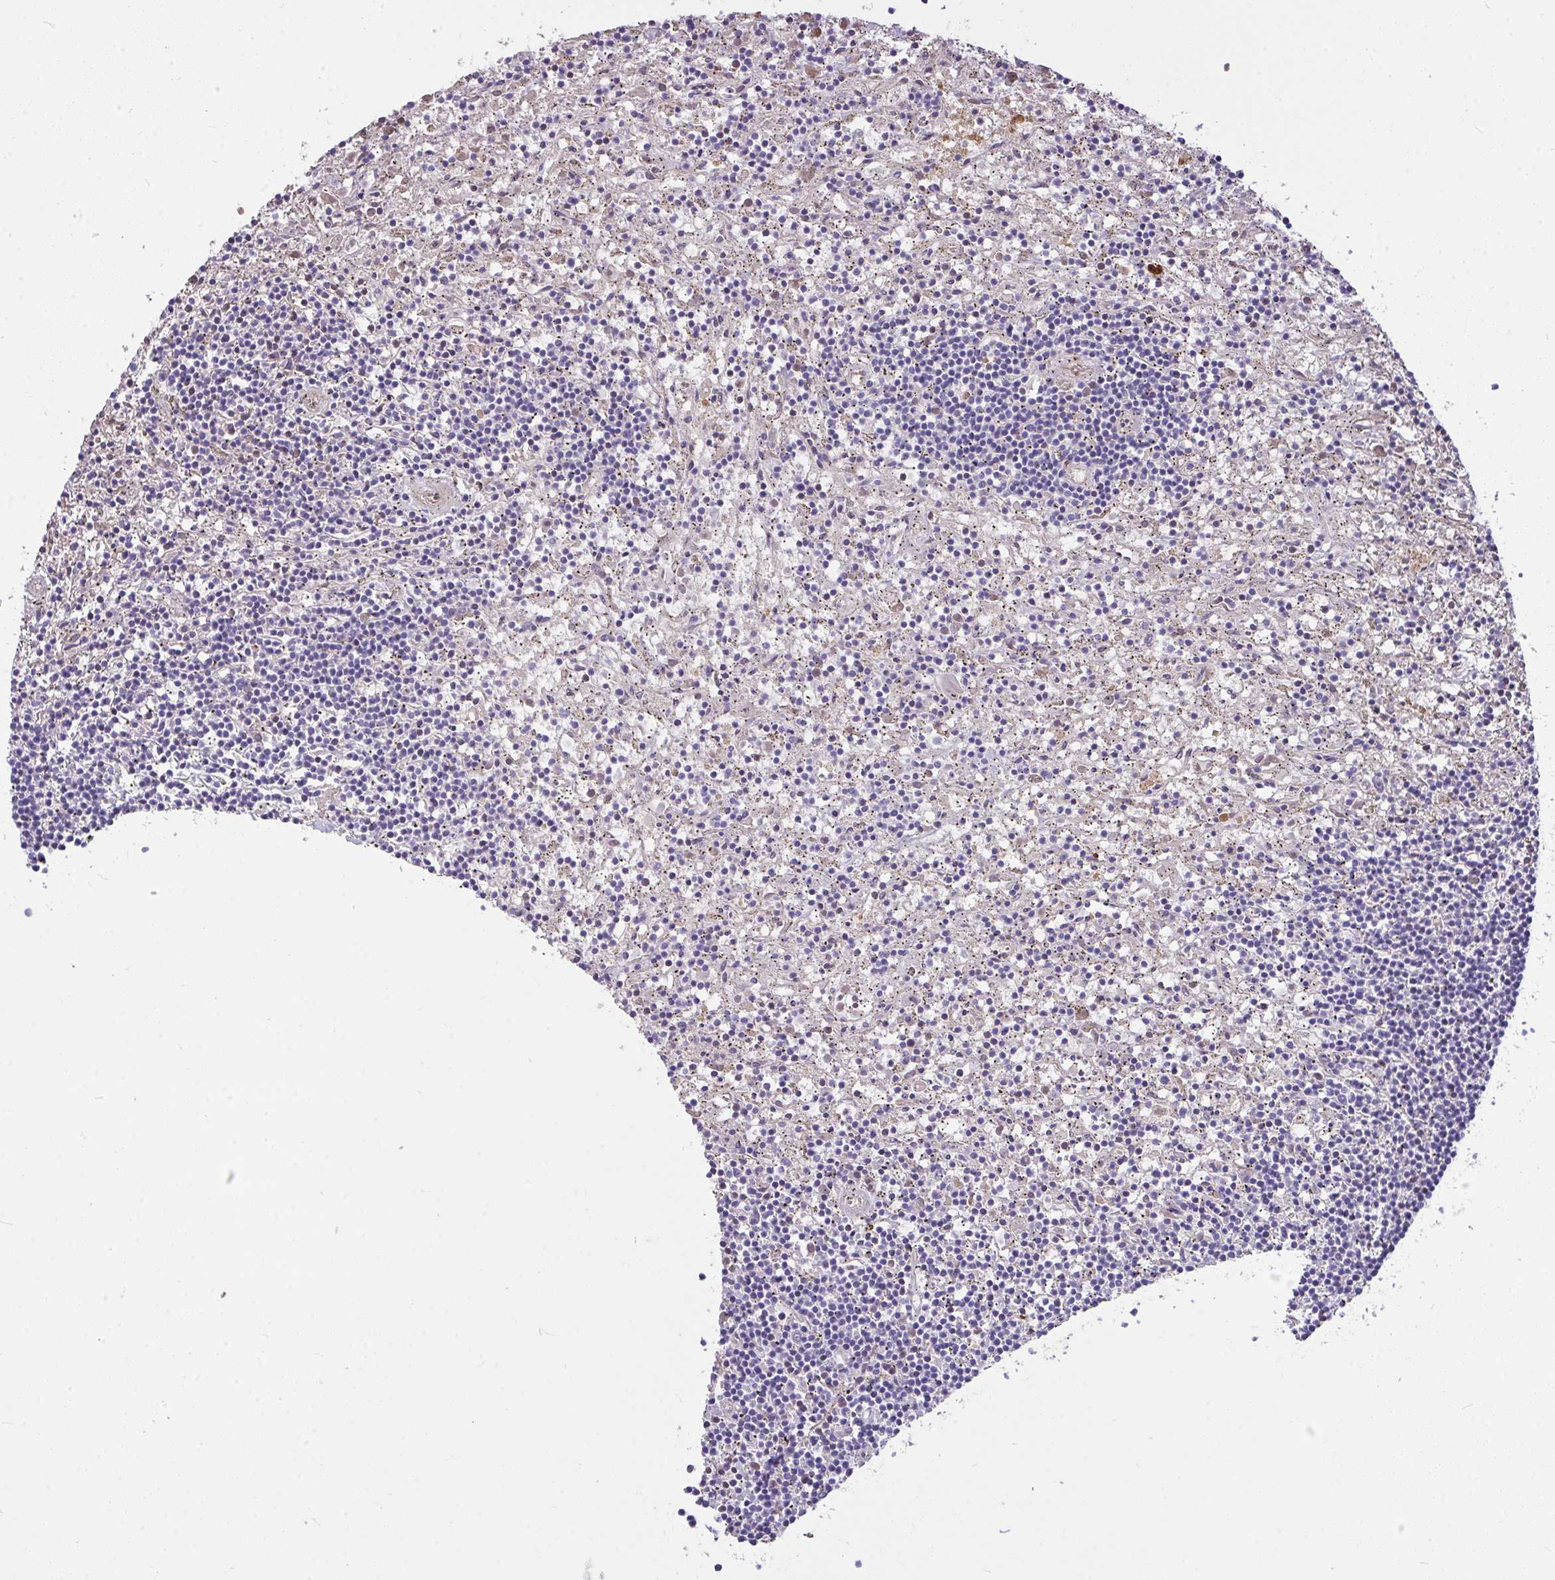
{"staining": {"intensity": "negative", "quantity": "none", "location": "none"}, "tissue": "lymphoma", "cell_type": "Tumor cells", "image_type": "cancer", "snomed": [{"axis": "morphology", "description": "Malignant lymphoma, non-Hodgkin's type, Low grade"}, {"axis": "topography", "description": "Spleen"}], "caption": "Immunohistochemistry histopathology image of human malignant lymphoma, non-Hodgkin's type (low-grade) stained for a protein (brown), which shows no staining in tumor cells.", "gene": "MOCS1", "patient": {"sex": "male", "age": 76}}